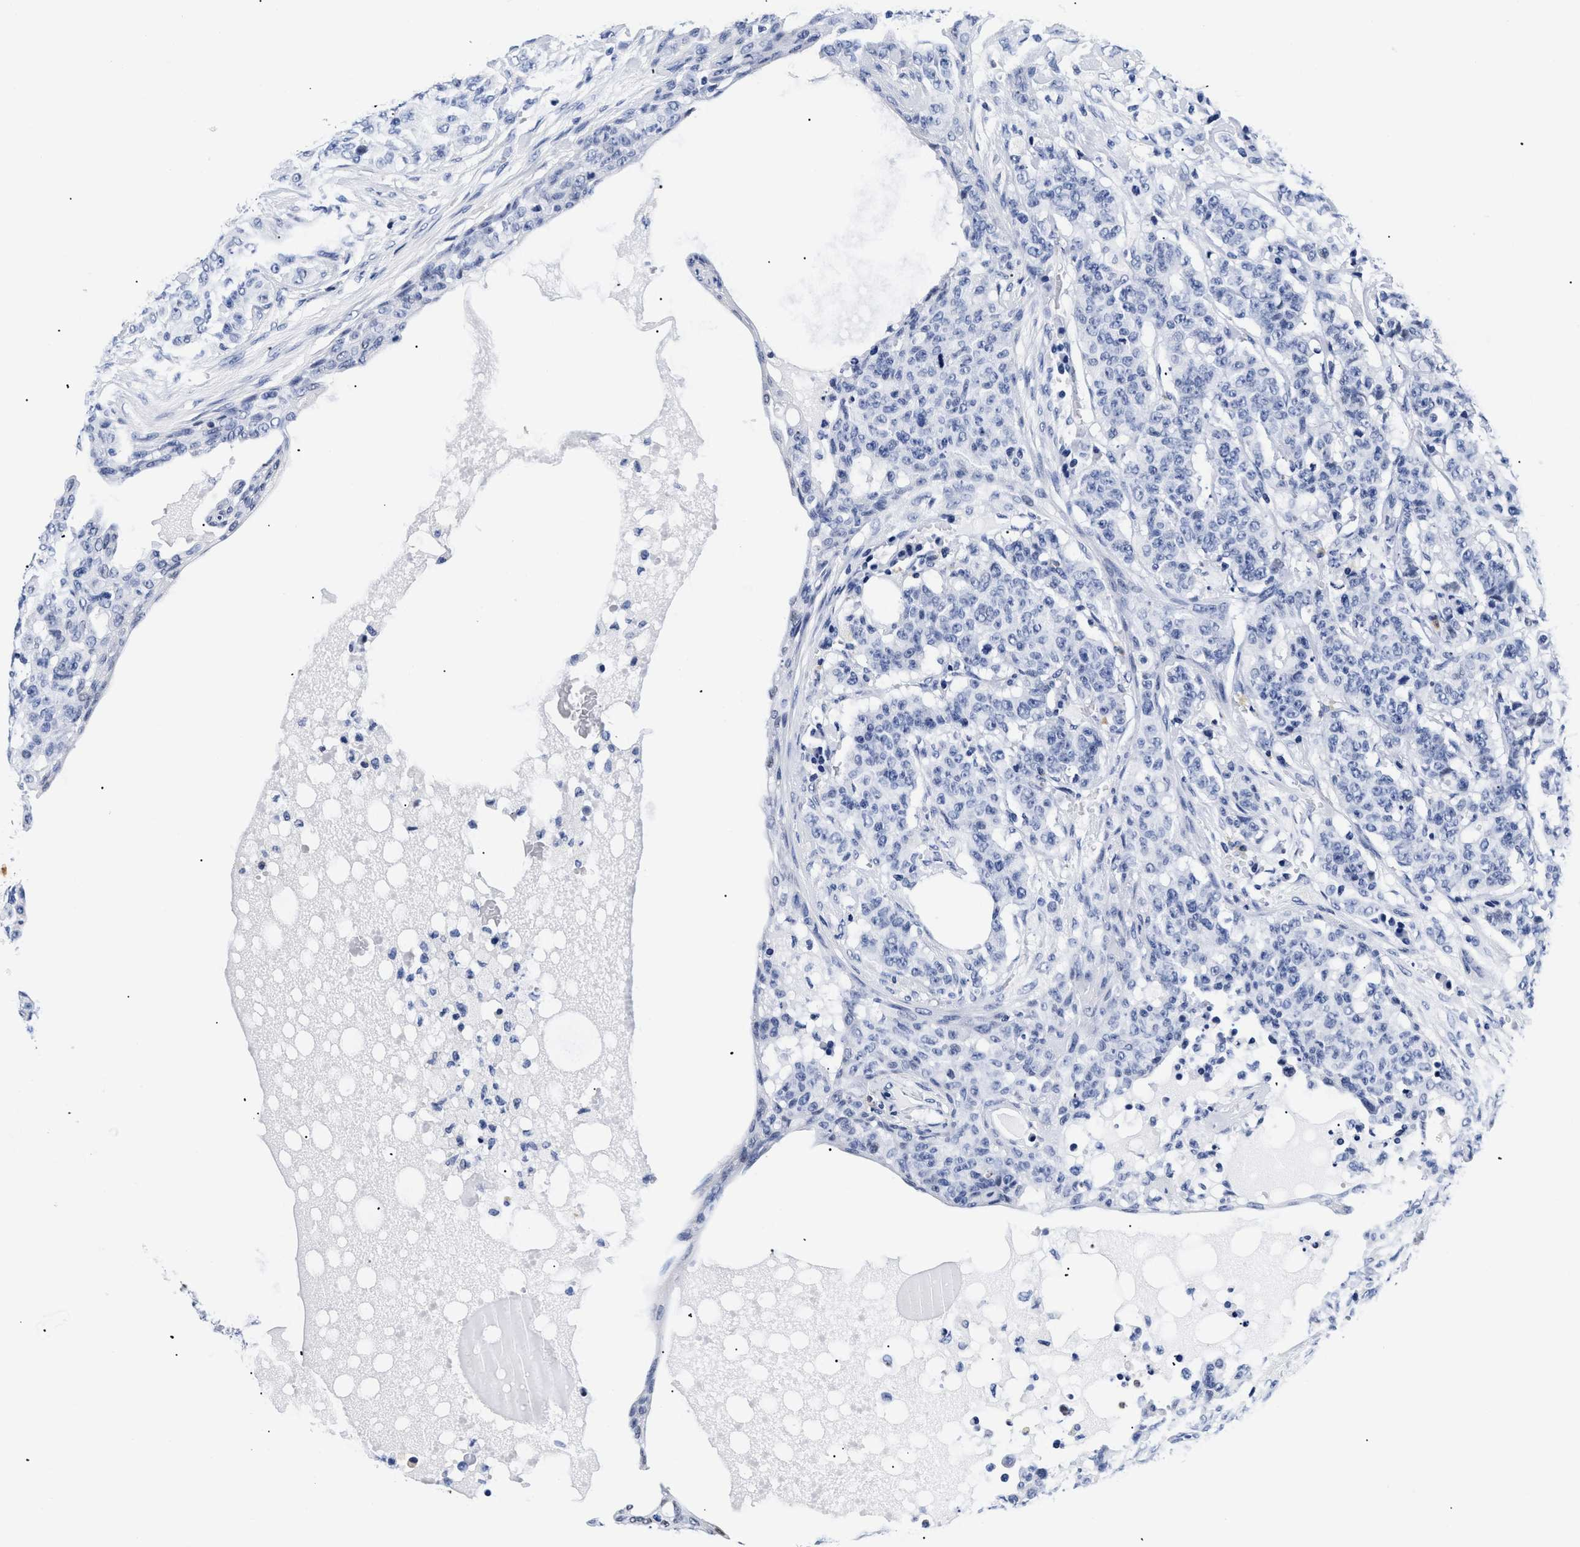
{"staining": {"intensity": "negative", "quantity": "none", "location": "none"}, "tissue": "breast cancer", "cell_type": "Tumor cells", "image_type": "cancer", "snomed": [{"axis": "morphology", "description": "Normal tissue, NOS"}, {"axis": "morphology", "description": "Duct carcinoma"}, {"axis": "topography", "description": "Breast"}], "caption": "An immunohistochemistry (IHC) photomicrograph of breast cancer is shown. There is no staining in tumor cells of breast cancer. (Stains: DAB IHC with hematoxylin counter stain, Microscopy: brightfield microscopy at high magnification).", "gene": "SHD", "patient": {"sex": "female", "age": 40}}